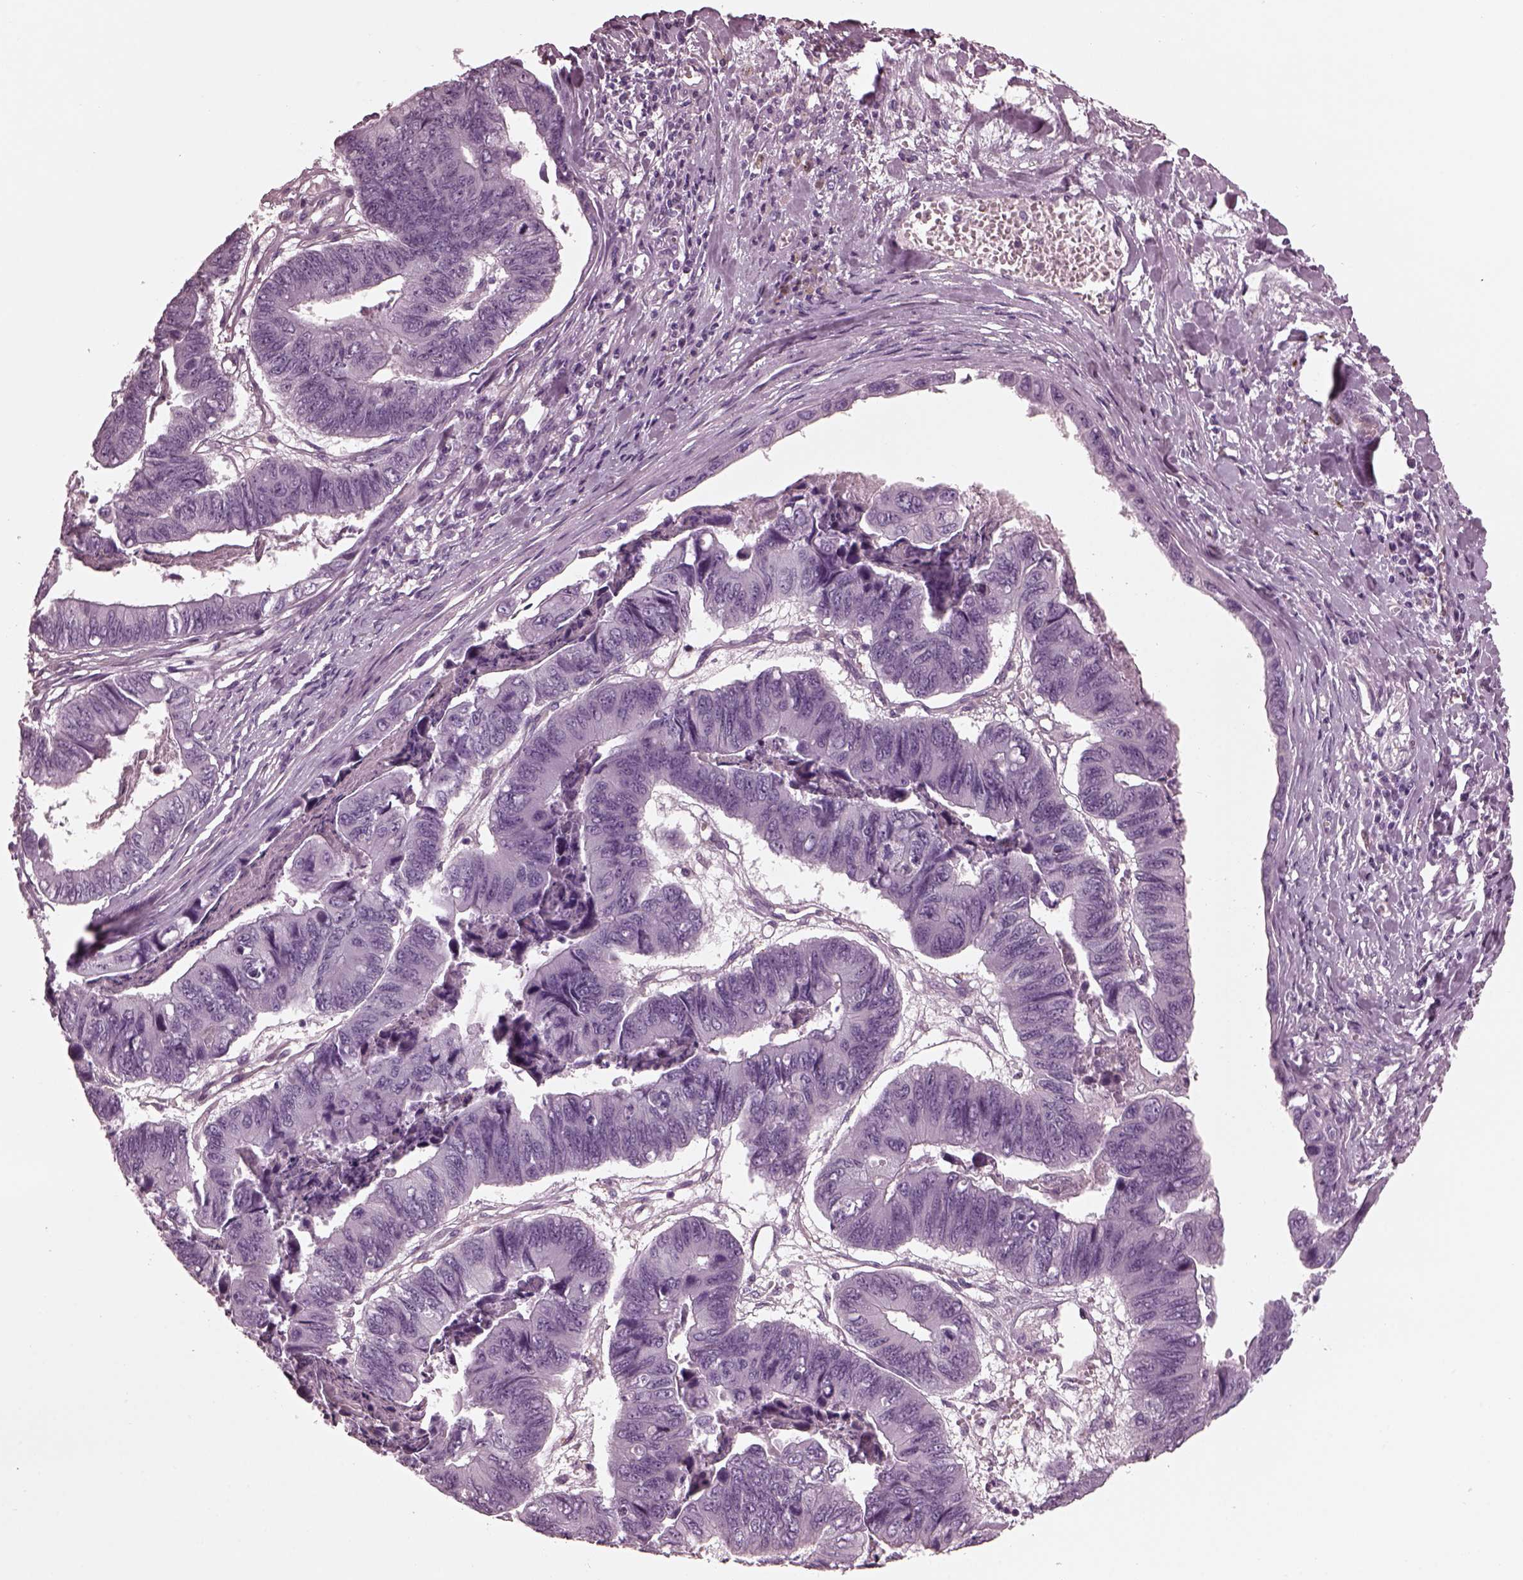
{"staining": {"intensity": "negative", "quantity": "none", "location": "none"}, "tissue": "stomach cancer", "cell_type": "Tumor cells", "image_type": "cancer", "snomed": [{"axis": "morphology", "description": "Adenocarcinoma, NOS"}, {"axis": "topography", "description": "Stomach, lower"}], "caption": "Protein analysis of stomach cancer shows no significant expression in tumor cells.", "gene": "CGA", "patient": {"sex": "male", "age": 77}}